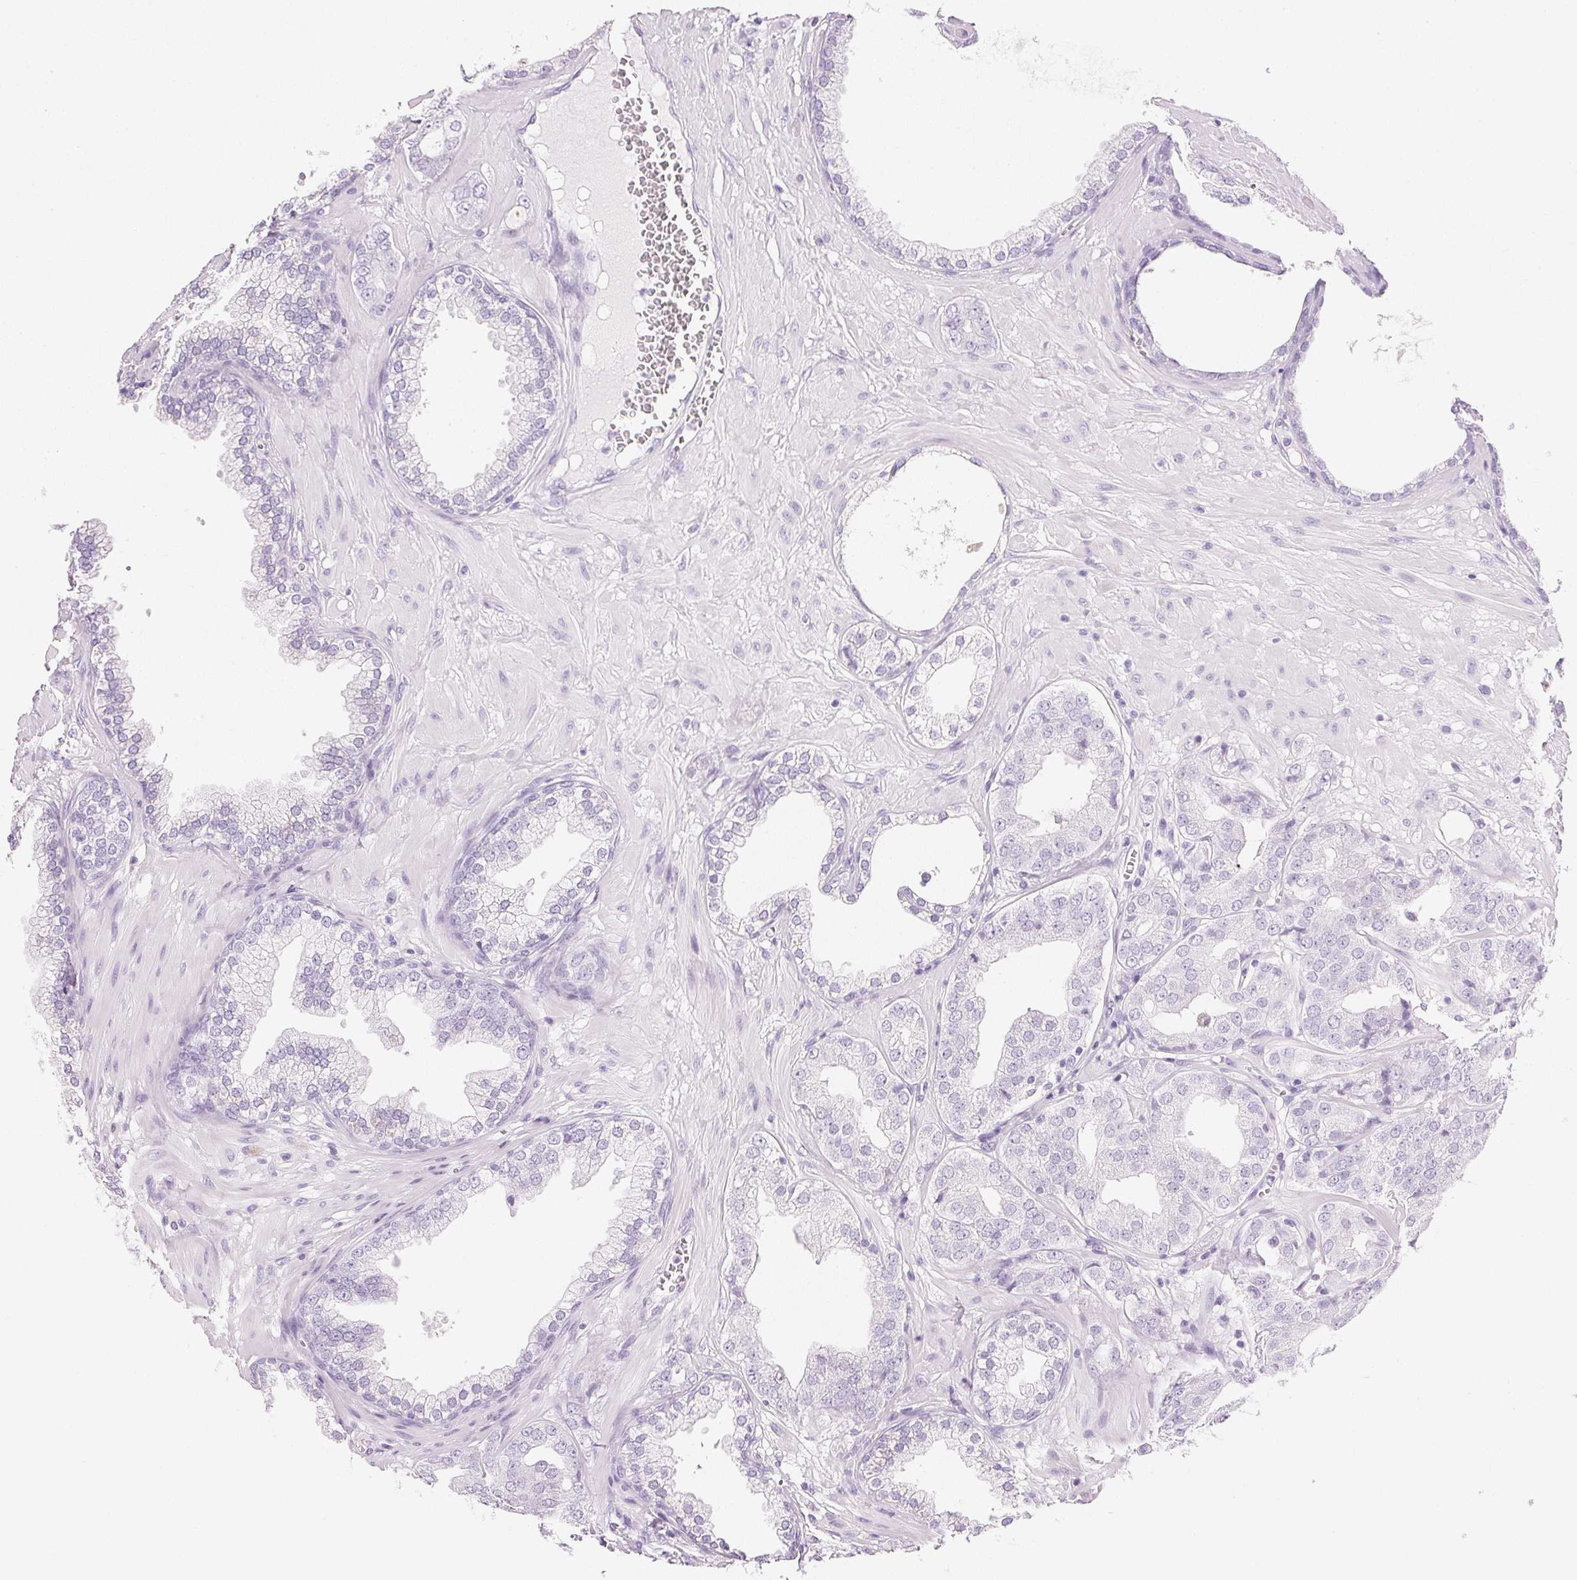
{"staining": {"intensity": "negative", "quantity": "none", "location": "none"}, "tissue": "prostate cancer", "cell_type": "Tumor cells", "image_type": "cancer", "snomed": [{"axis": "morphology", "description": "Adenocarcinoma, Low grade"}, {"axis": "topography", "description": "Prostate"}], "caption": "IHC photomicrograph of human prostate cancer (low-grade adenocarcinoma) stained for a protein (brown), which demonstrates no positivity in tumor cells.", "gene": "IGFBP1", "patient": {"sex": "male", "age": 60}}